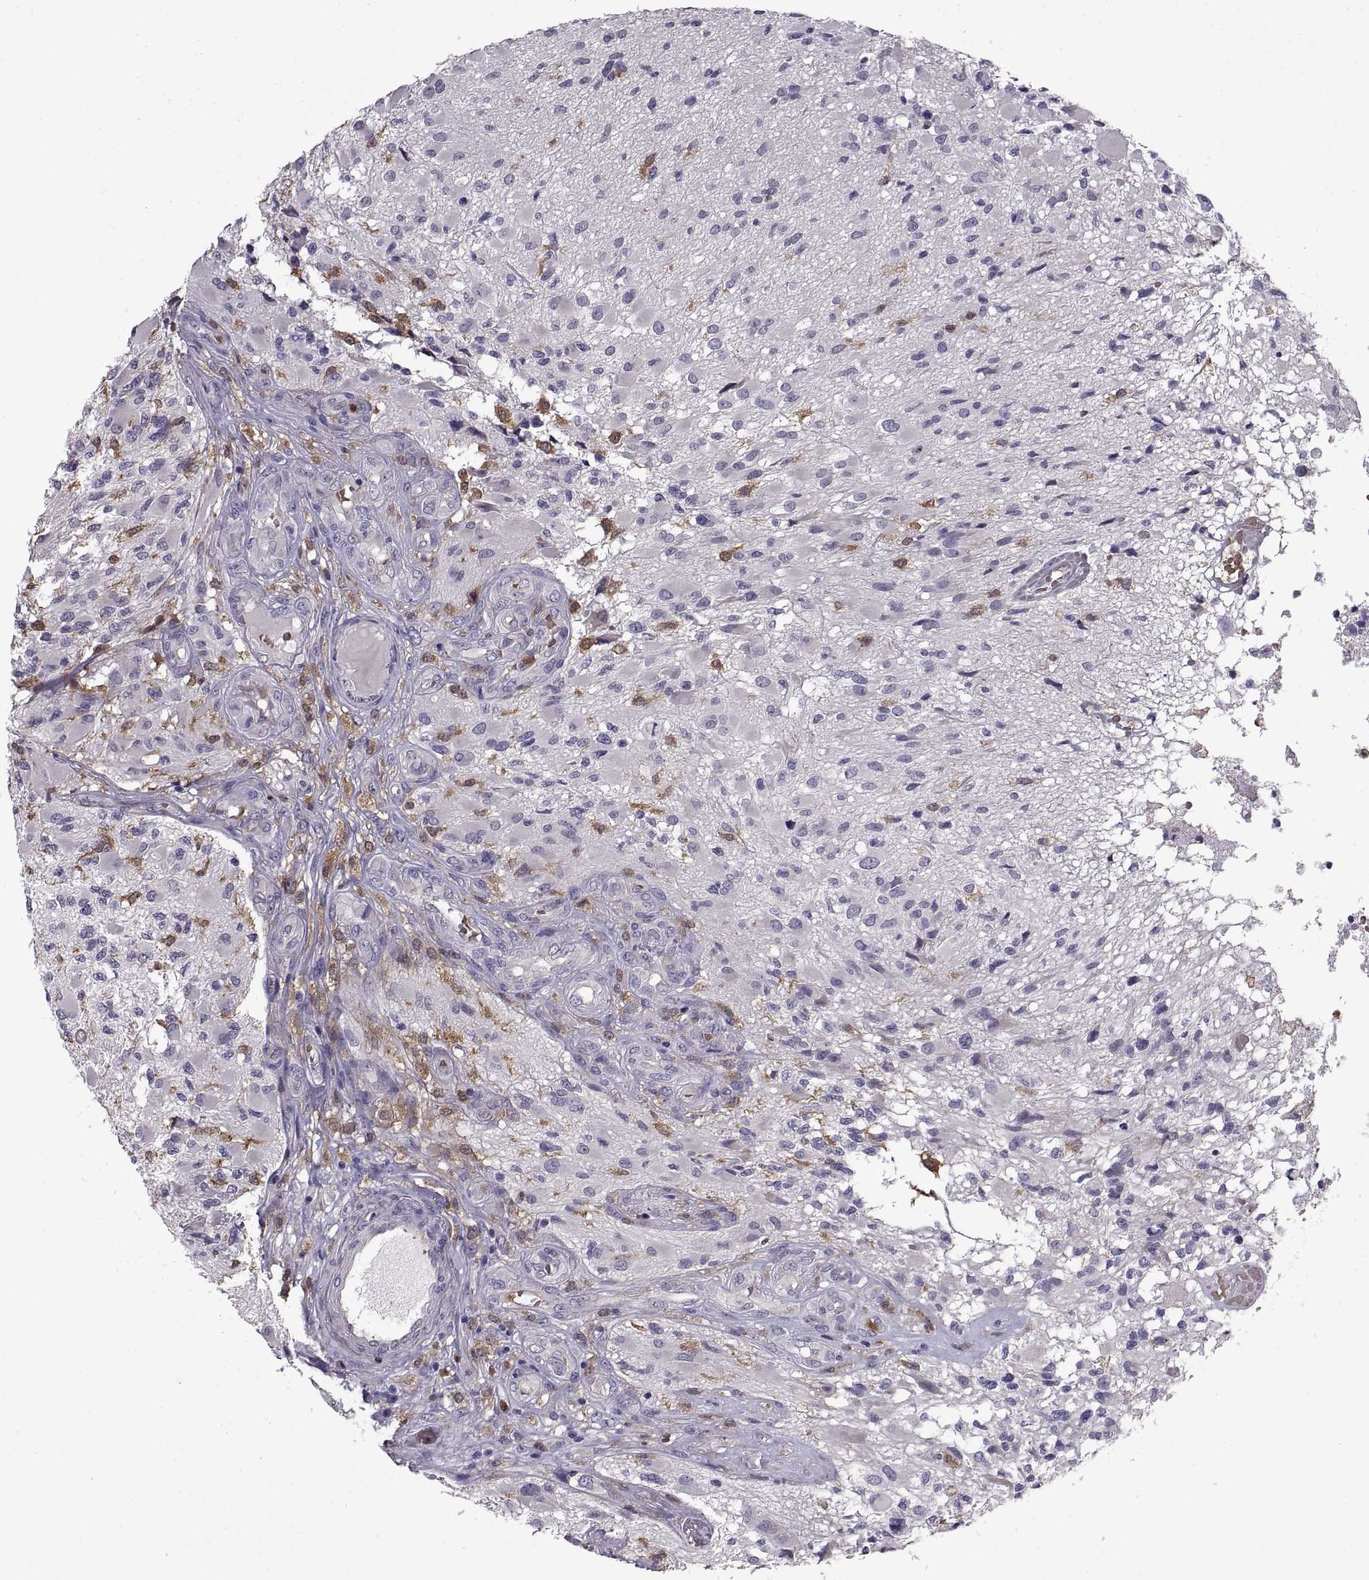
{"staining": {"intensity": "negative", "quantity": "none", "location": "none"}, "tissue": "glioma", "cell_type": "Tumor cells", "image_type": "cancer", "snomed": [{"axis": "morphology", "description": "Glioma, malignant, High grade"}, {"axis": "topography", "description": "Brain"}], "caption": "The micrograph exhibits no staining of tumor cells in glioma.", "gene": "DOK3", "patient": {"sex": "female", "age": 63}}